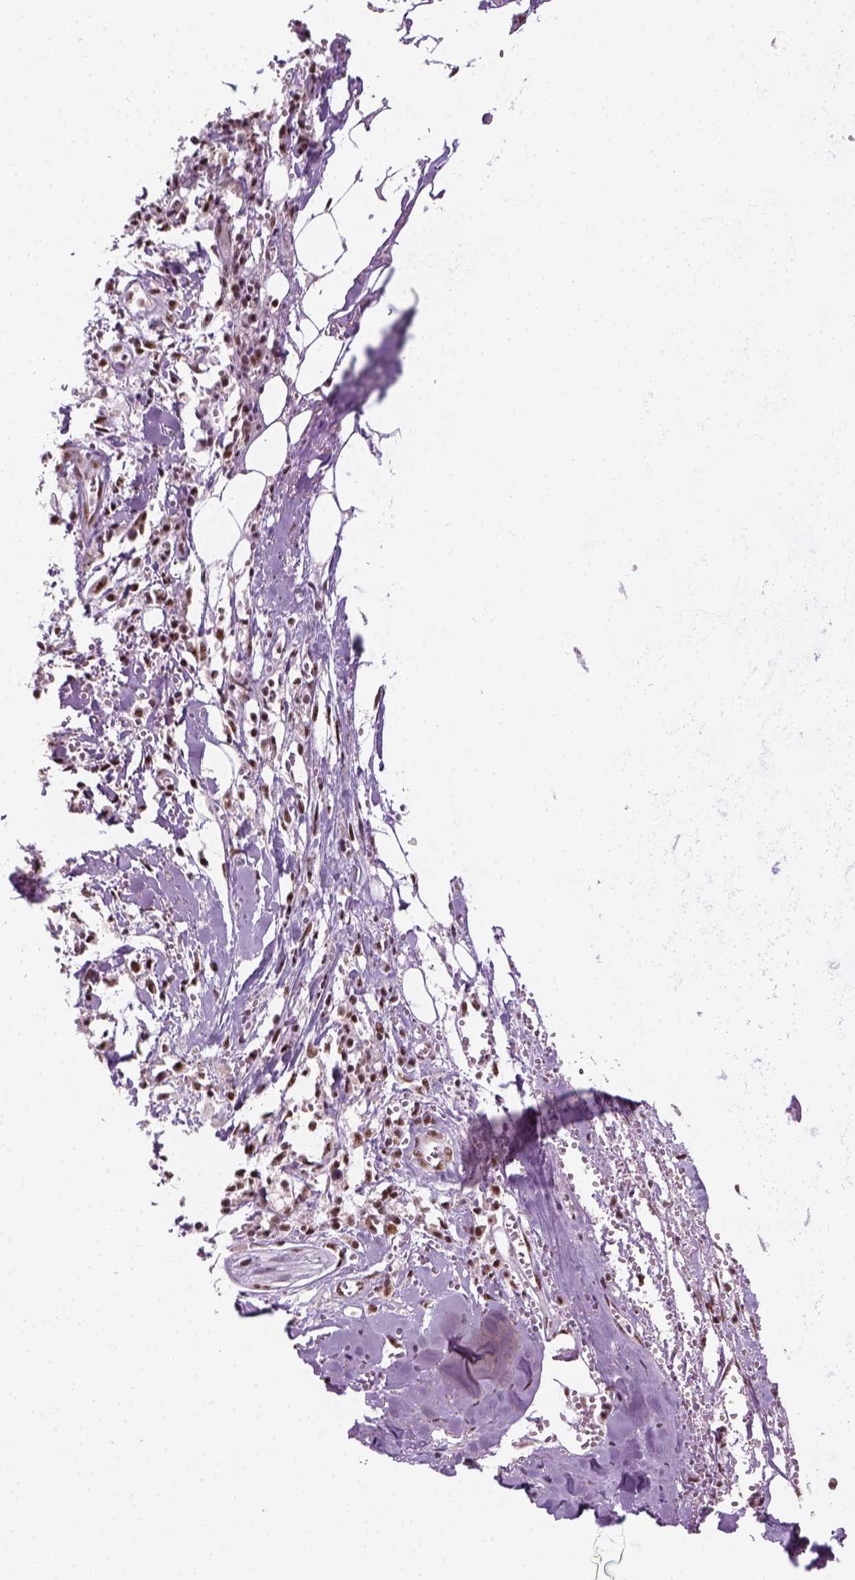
{"staining": {"intensity": "moderate", "quantity": ">75%", "location": "nuclear"}, "tissue": "soft tissue", "cell_type": "Fibroblasts", "image_type": "normal", "snomed": [{"axis": "morphology", "description": "Normal tissue, NOS"}, {"axis": "morphology", "description": "Squamous cell carcinoma, NOS"}, {"axis": "topography", "description": "Cartilage tissue"}, {"axis": "topography", "description": "Bronchus"}, {"axis": "topography", "description": "Lung"}], "caption": "Soft tissue stained with IHC reveals moderate nuclear staining in about >75% of fibroblasts. Using DAB (brown) and hematoxylin (blue) stains, captured at high magnification using brightfield microscopy.", "gene": "GTF2F1", "patient": {"sex": "male", "age": 66}}